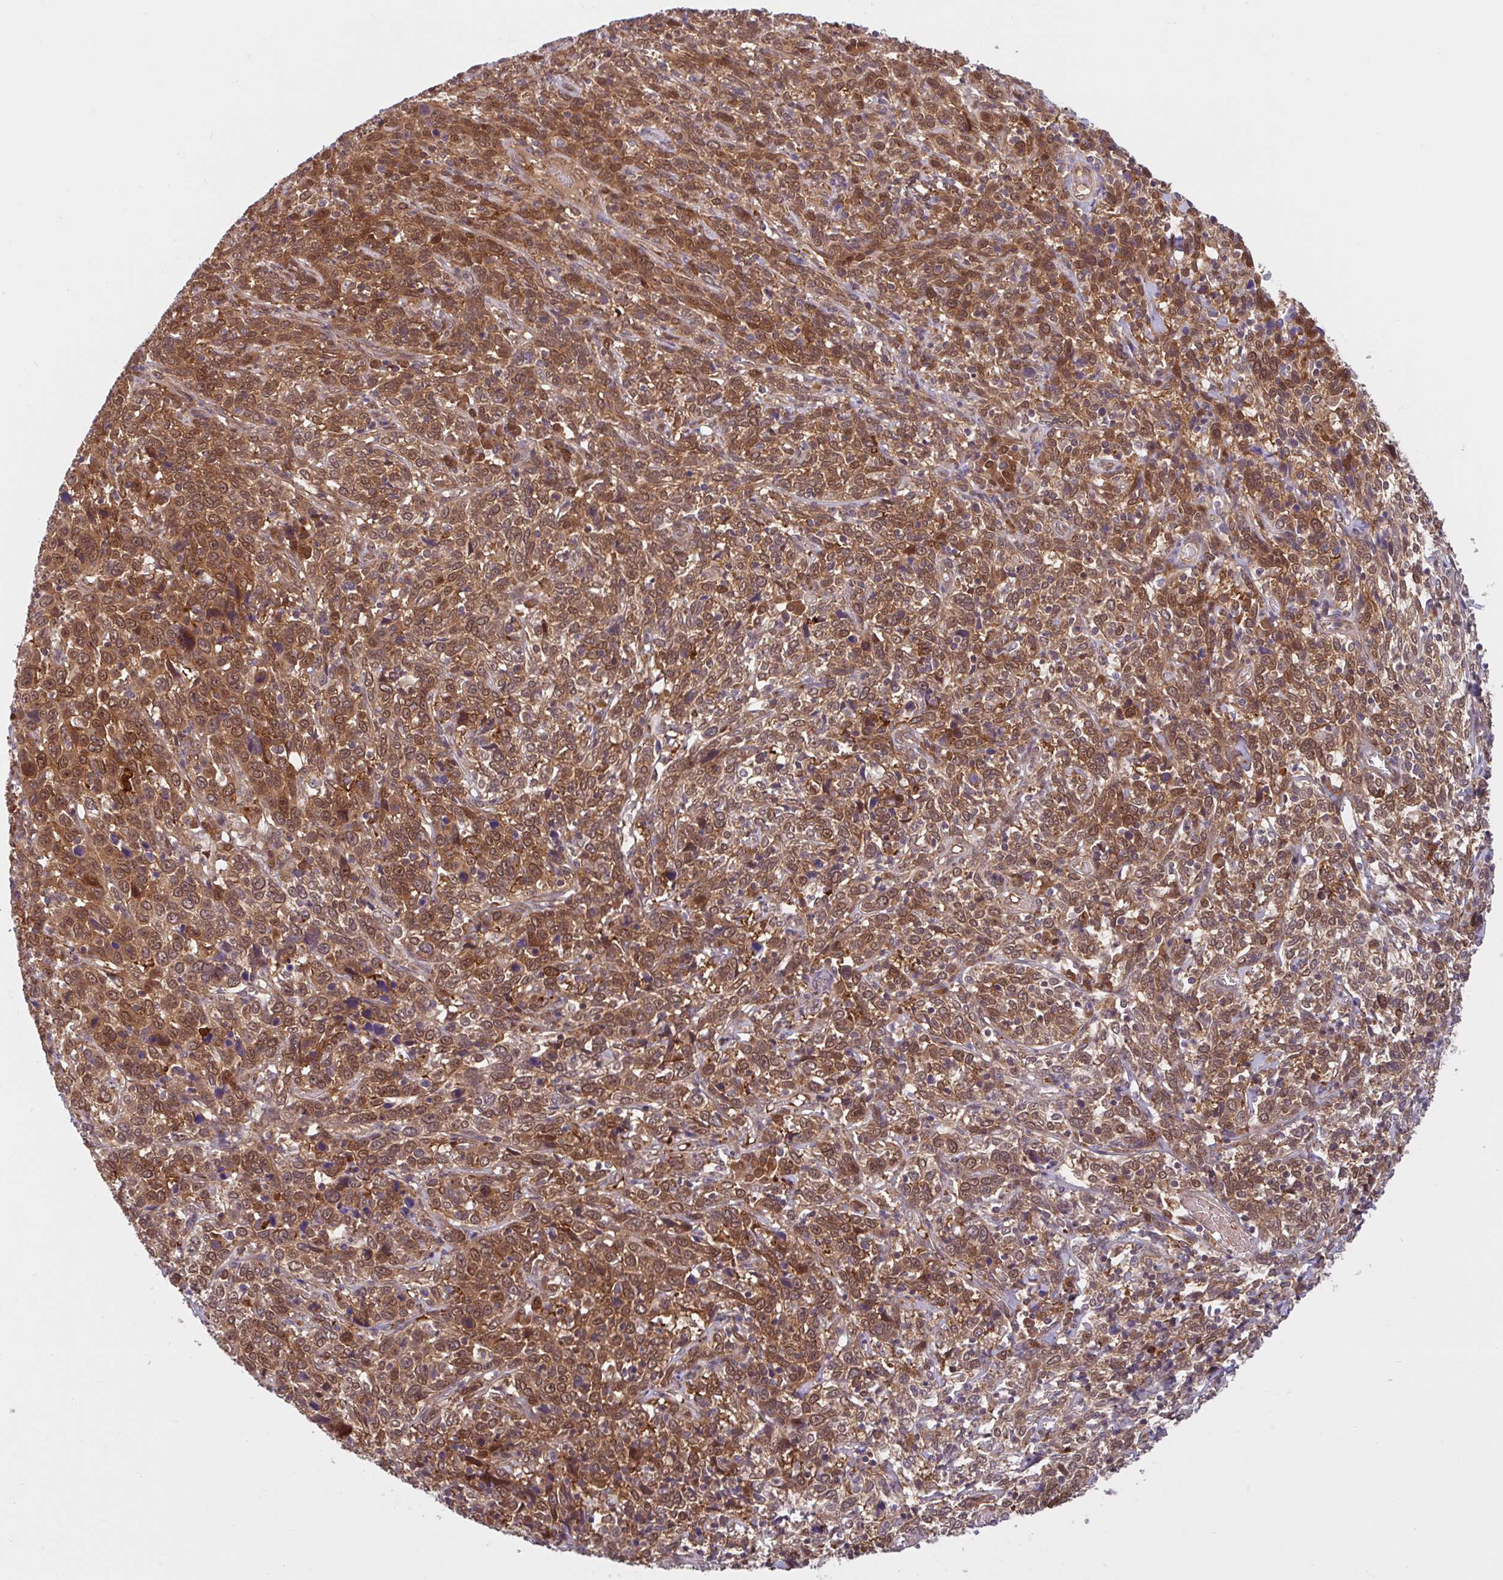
{"staining": {"intensity": "strong", "quantity": ">75%", "location": "cytoplasmic/membranous,nuclear"}, "tissue": "cervical cancer", "cell_type": "Tumor cells", "image_type": "cancer", "snomed": [{"axis": "morphology", "description": "Squamous cell carcinoma, NOS"}, {"axis": "topography", "description": "Cervix"}], "caption": "Immunohistochemistry (IHC) staining of cervical squamous cell carcinoma, which demonstrates high levels of strong cytoplasmic/membranous and nuclear staining in approximately >75% of tumor cells indicating strong cytoplasmic/membranous and nuclear protein positivity. The staining was performed using DAB (3,3'-diaminobenzidine) (brown) for protein detection and nuclei were counterstained in hematoxylin (blue).", "gene": "HMBS", "patient": {"sex": "female", "age": 46}}